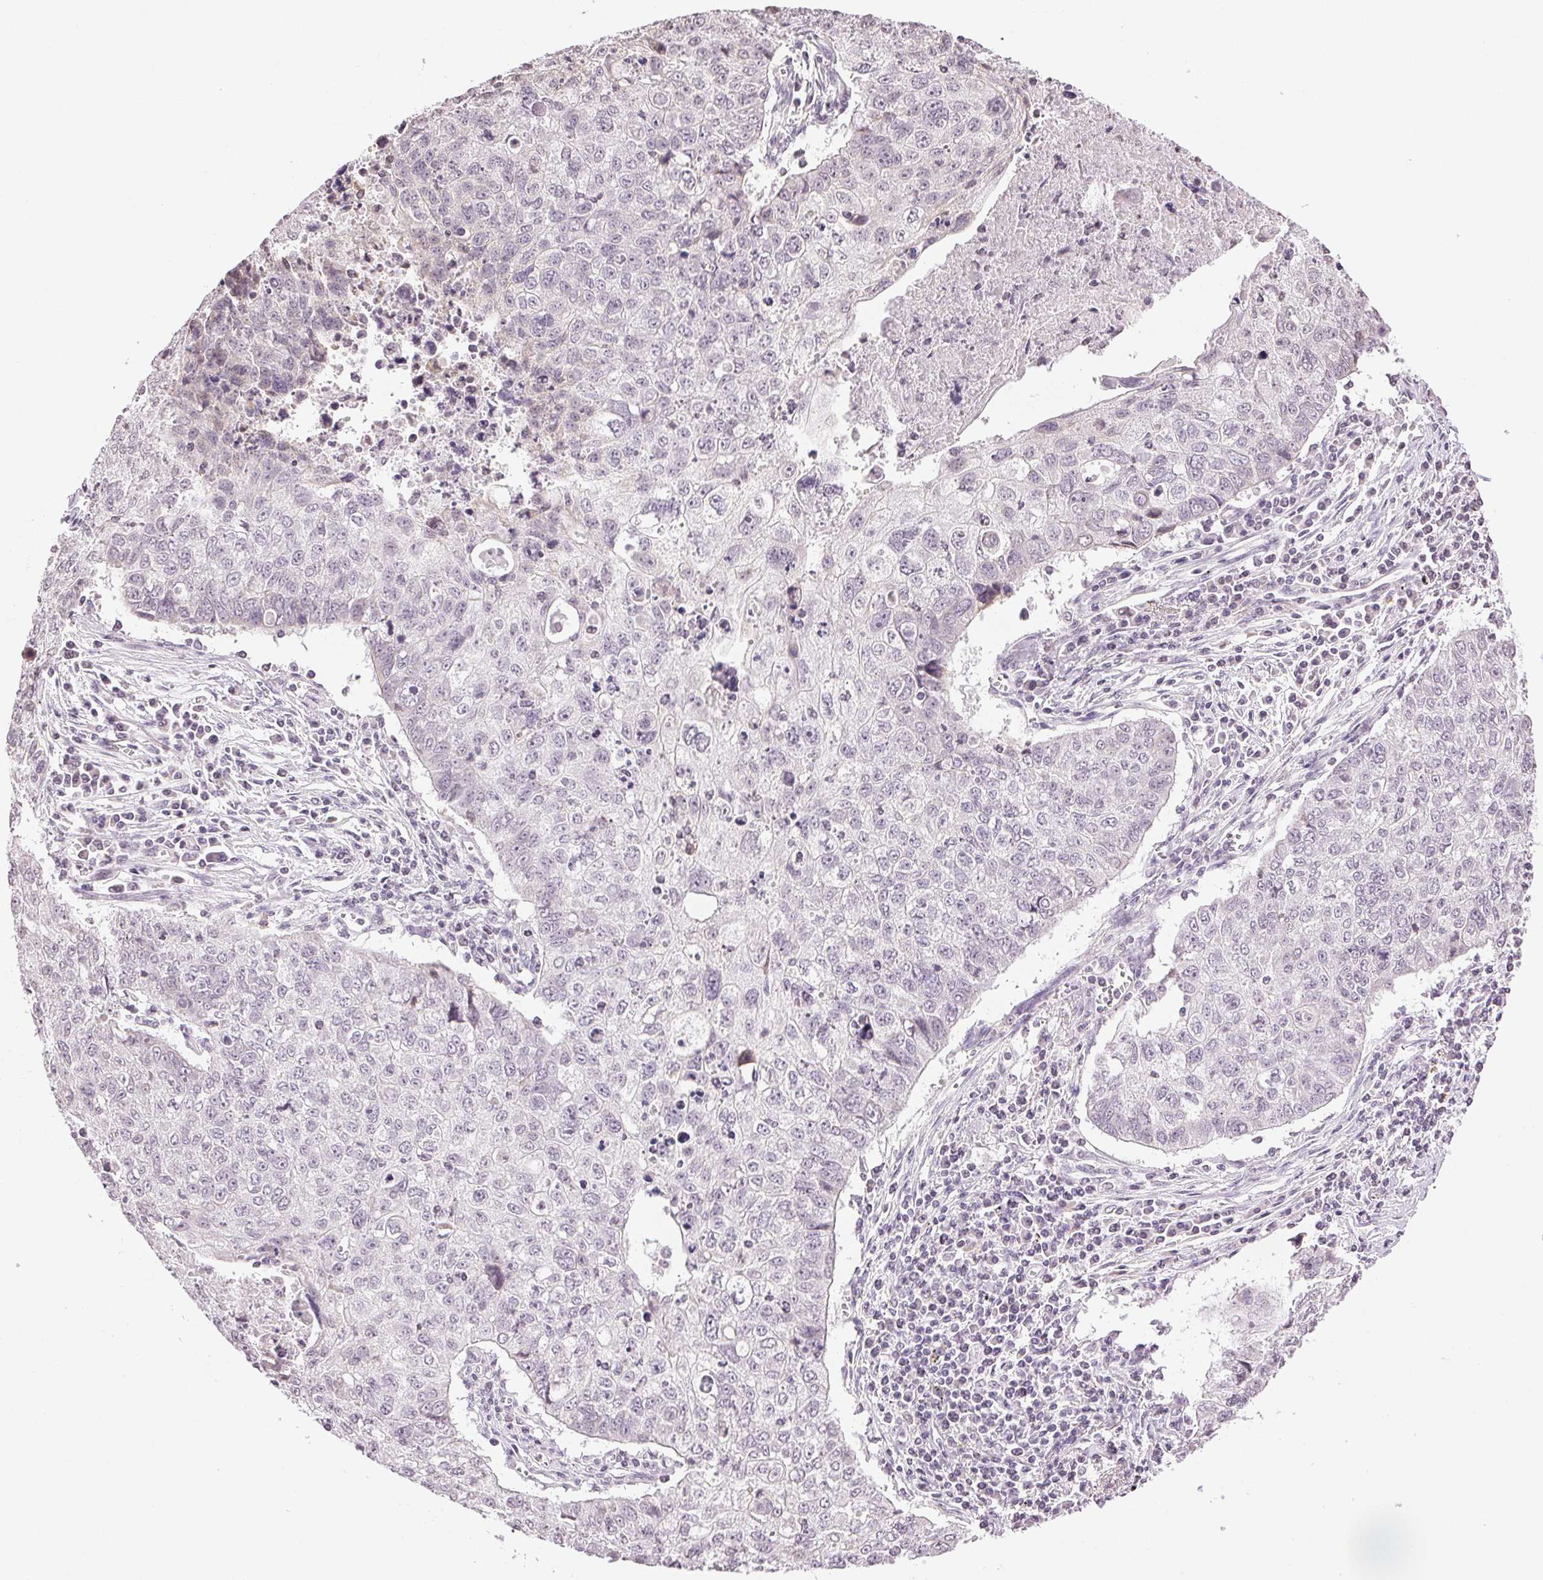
{"staining": {"intensity": "negative", "quantity": "none", "location": "none"}, "tissue": "lung cancer", "cell_type": "Tumor cells", "image_type": "cancer", "snomed": [{"axis": "morphology", "description": "Normal morphology"}, {"axis": "morphology", "description": "Aneuploidy"}, {"axis": "morphology", "description": "Squamous cell carcinoma, NOS"}, {"axis": "topography", "description": "Lymph node"}, {"axis": "topography", "description": "Lung"}], "caption": "IHC photomicrograph of neoplastic tissue: lung squamous cell carcinoma stained with DAB (3,3'-diaminobenzidine) displays no significant protein positivity in tumor cells.", "gene": "TNNT3", "patient": {"sex": "female", "age": 76}}